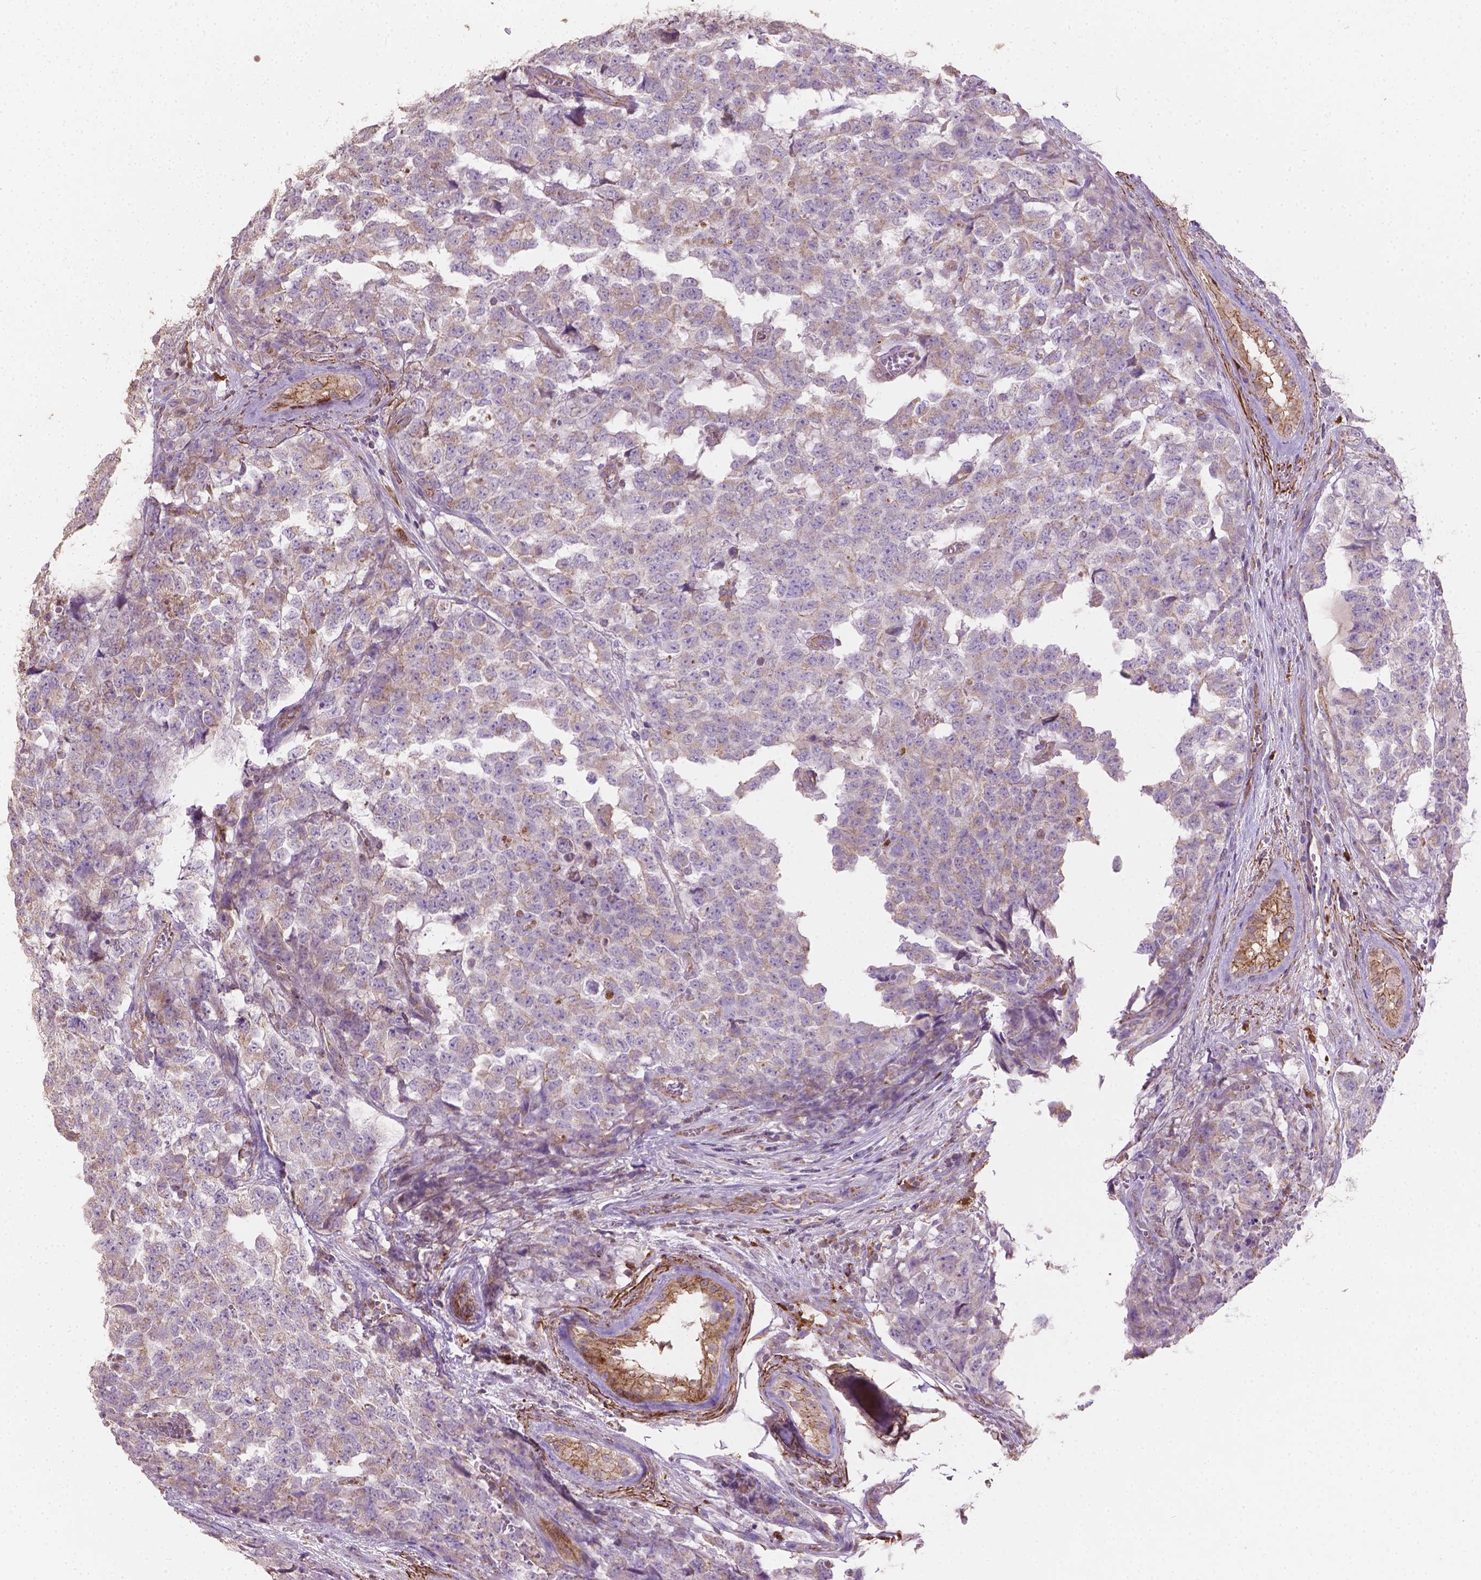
{"staining": {"intensity": "negative", "quantity": "none", "location": "none"}, "tissue": "testis cancer", "cell_type": "Tumor cells", "image_type": "cancer", "snomed": [{"axis": "morphology", "description": "Carcinoma, Embryonal, NOS"}, {"axis": "topography", "description": "Testis"}], "caption": "A histopathology image of human testis cancer (embryonal carcinoma) is negative for staining in tumor cells. Nuclei are stained in blue.", "gene": "TCAF1", "patient": {"sex": "male", "age": 23}}